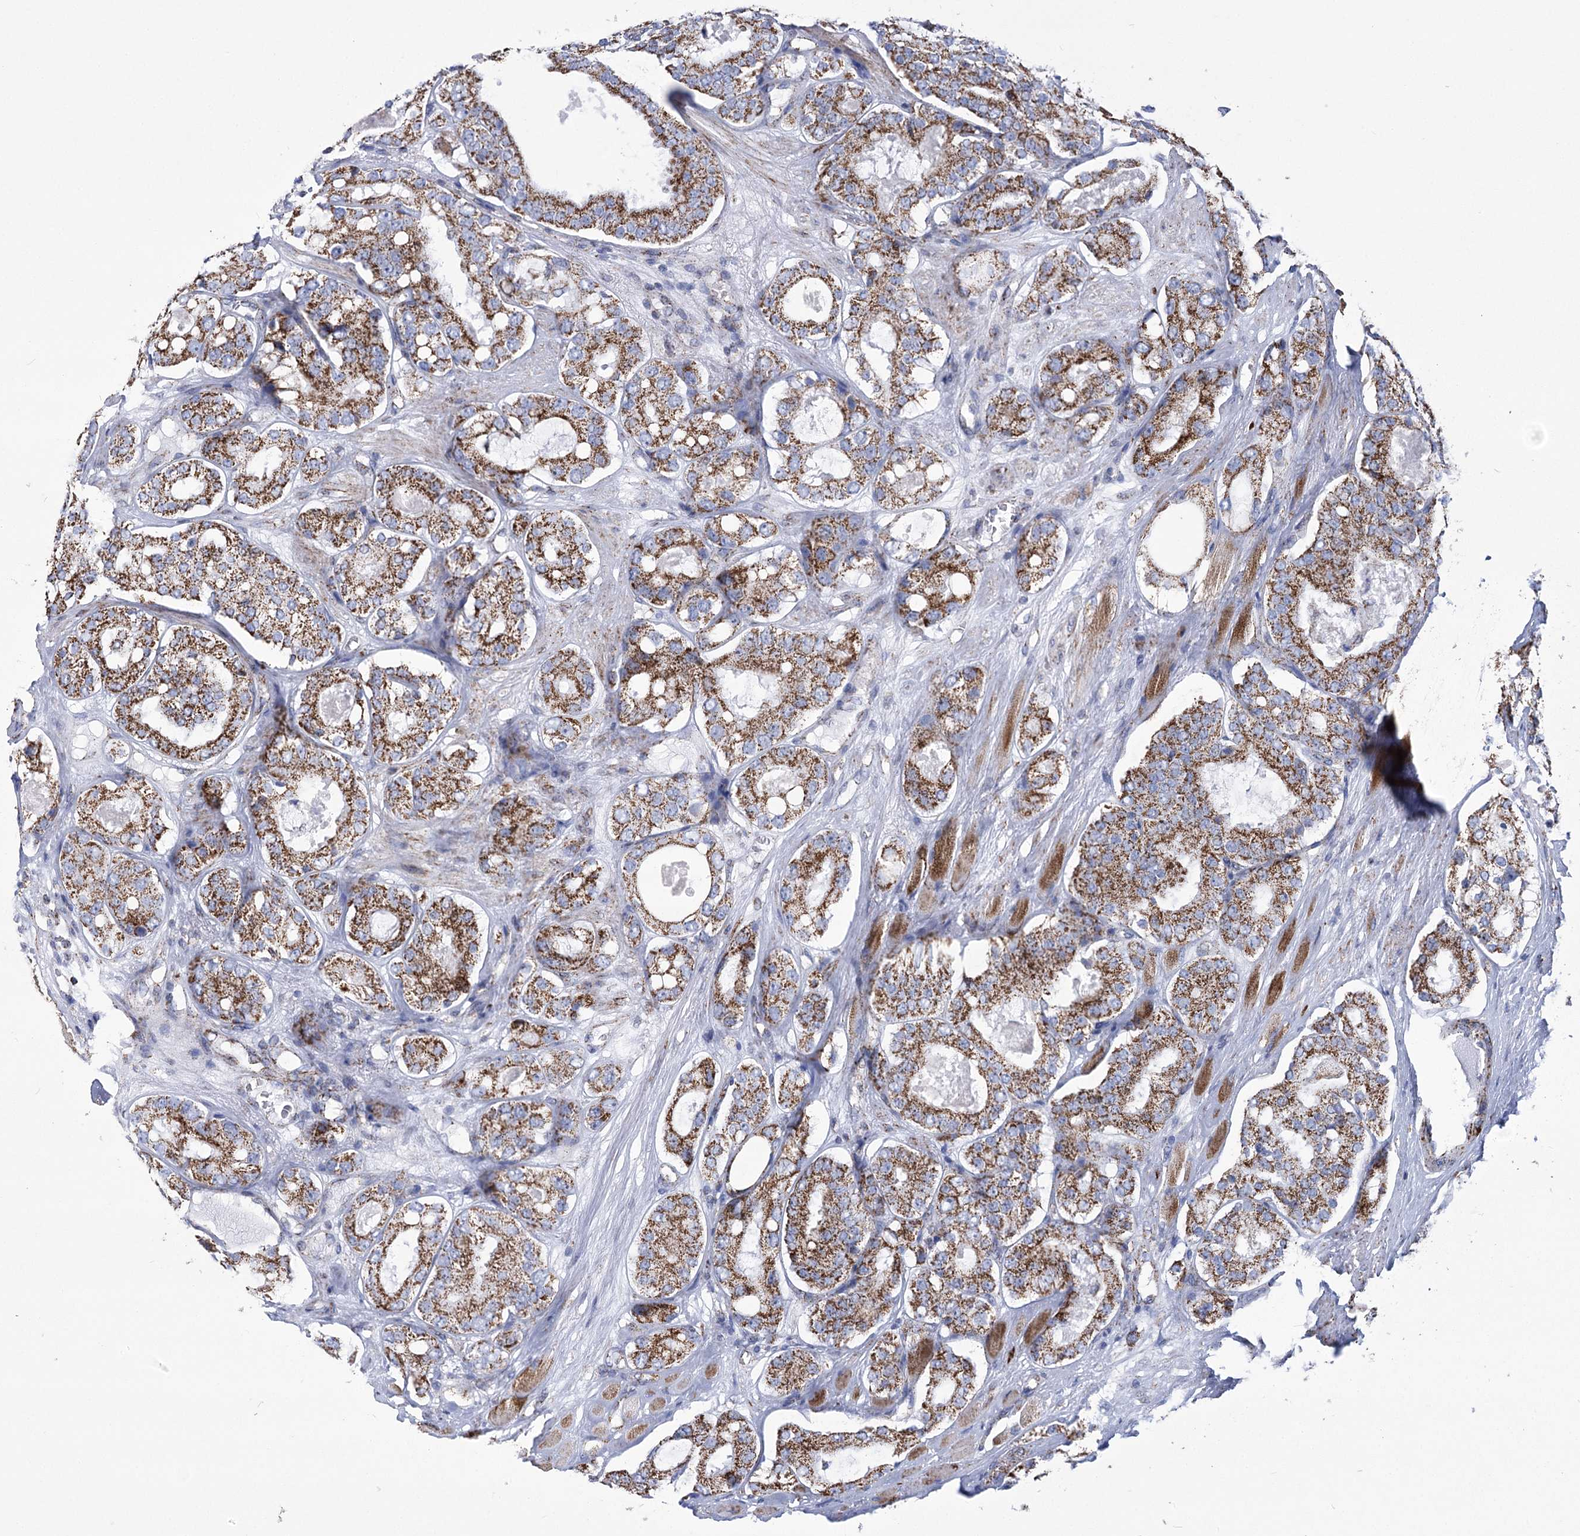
{"staining": {"intensity": "strong", "quantity": ">75%", "location": "cytoplasmic/membranous"}, "tissue": "prostate cancer", "cell_type": "Tumor cells", "image_type": "cancer", "snomed": [{"axis": "morphology", "description": "Adenocarcinoma, High grade"}, {"axis": "topography", "description": "Prostate"}], "caption": "Immunohistochemistry of prostate cancer shows high levels of strong cytoplasmic/membranous staining in about >75% of tumor cells.", "gene": "PDHB", "patient": {"sex": "male", "age": 65}}